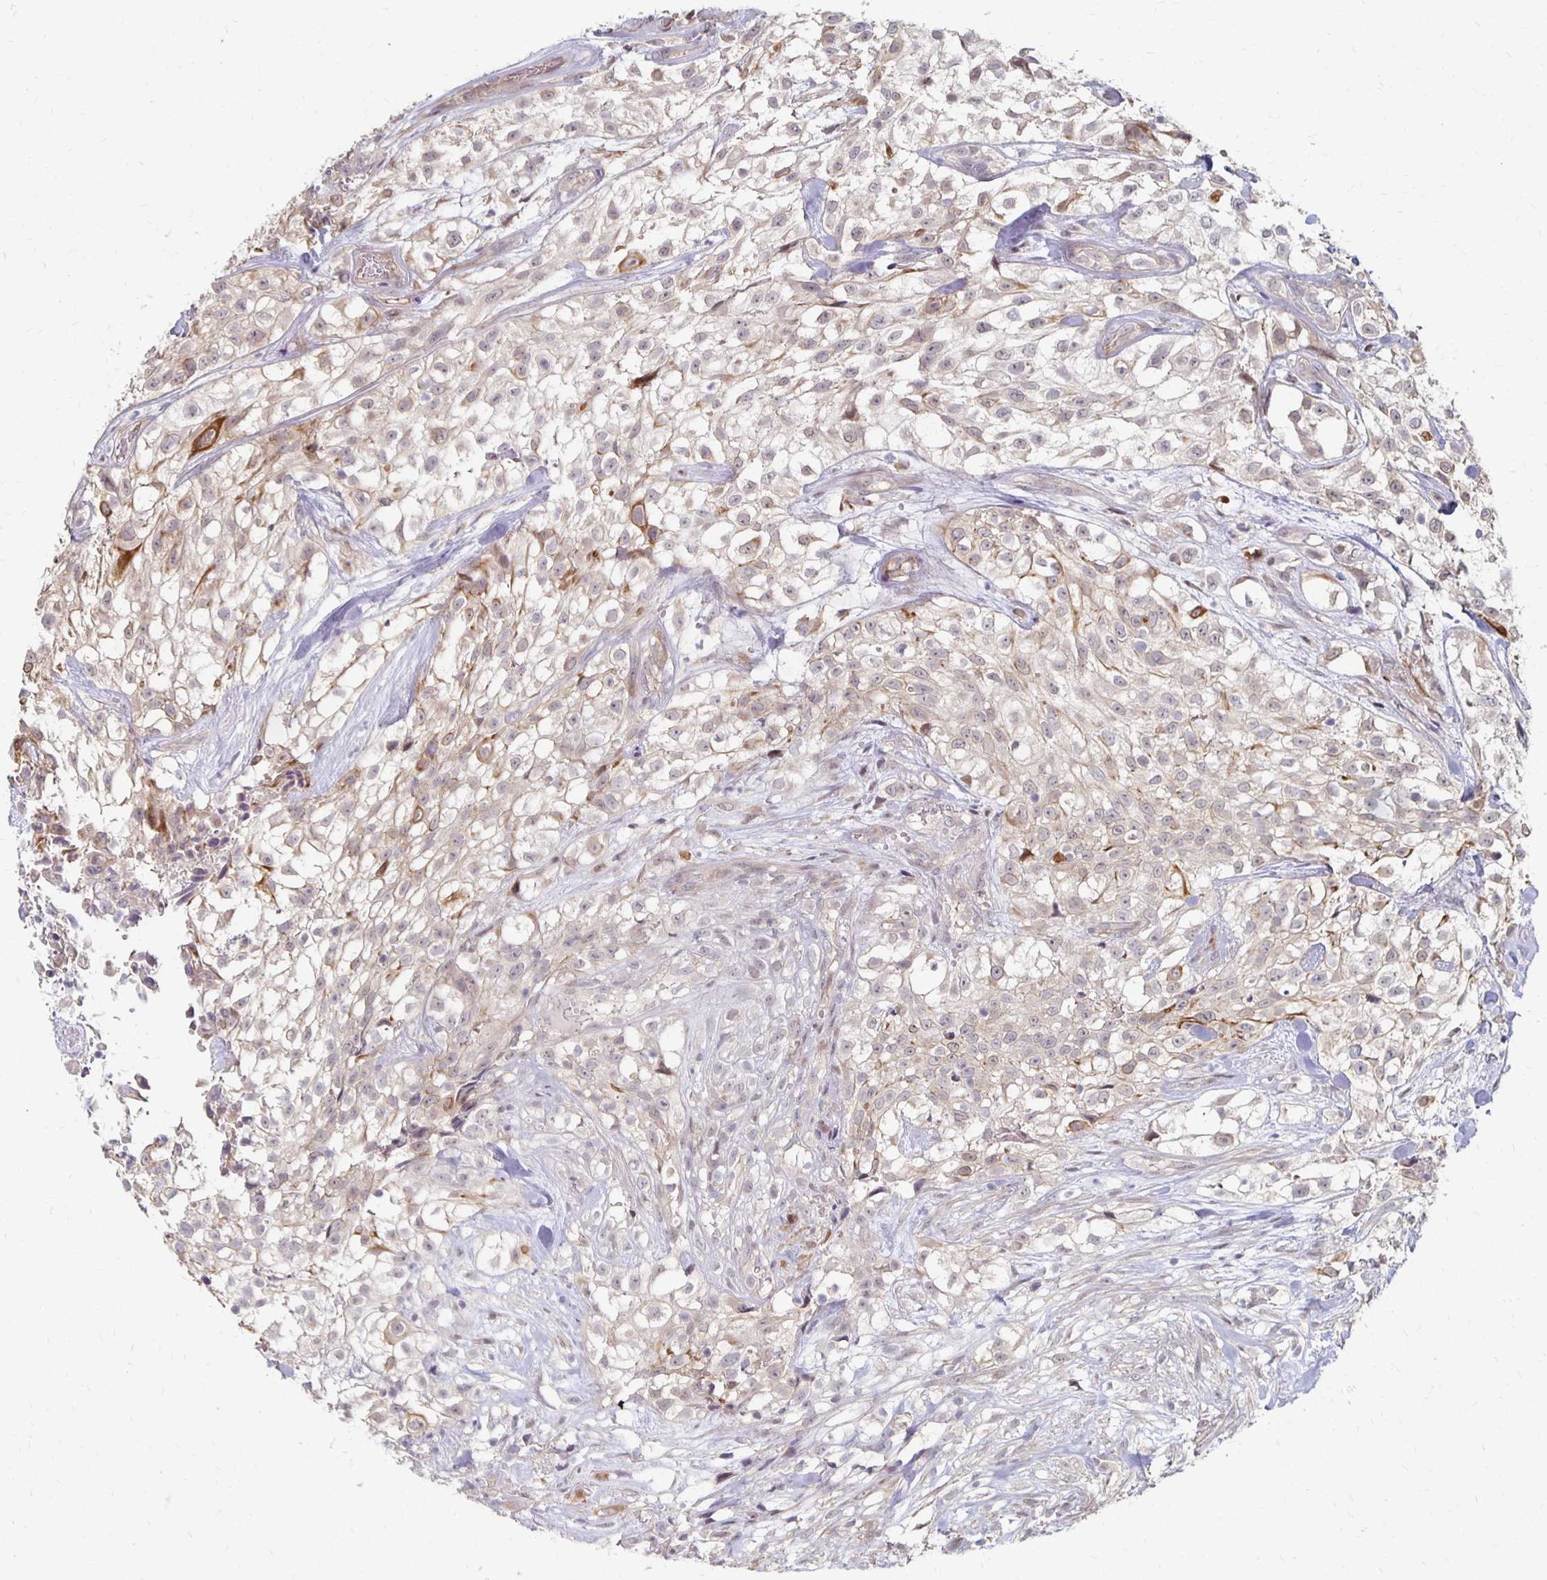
{"staining": {"intensity": "weak", "quantity": "25%-75%", "location": "cytoplasmic/membranous"}, "tissue": "urothelial cancer", "cell_type": "Tumor cells", "image_type": "cancer", "snomed": [{"axis": "morphology", "description": "Urothelial carcinoma, High grade"}, {"axis": "topography", "description": "Urinary bladder"}], "caption": "A brown stain labels weak cytoplasmic/membranous expression of a protein in high-grade urothelial carcinoma tumor cells.", "gene": "PRKCB", "patient": {"sex": "male", "age": 56}}